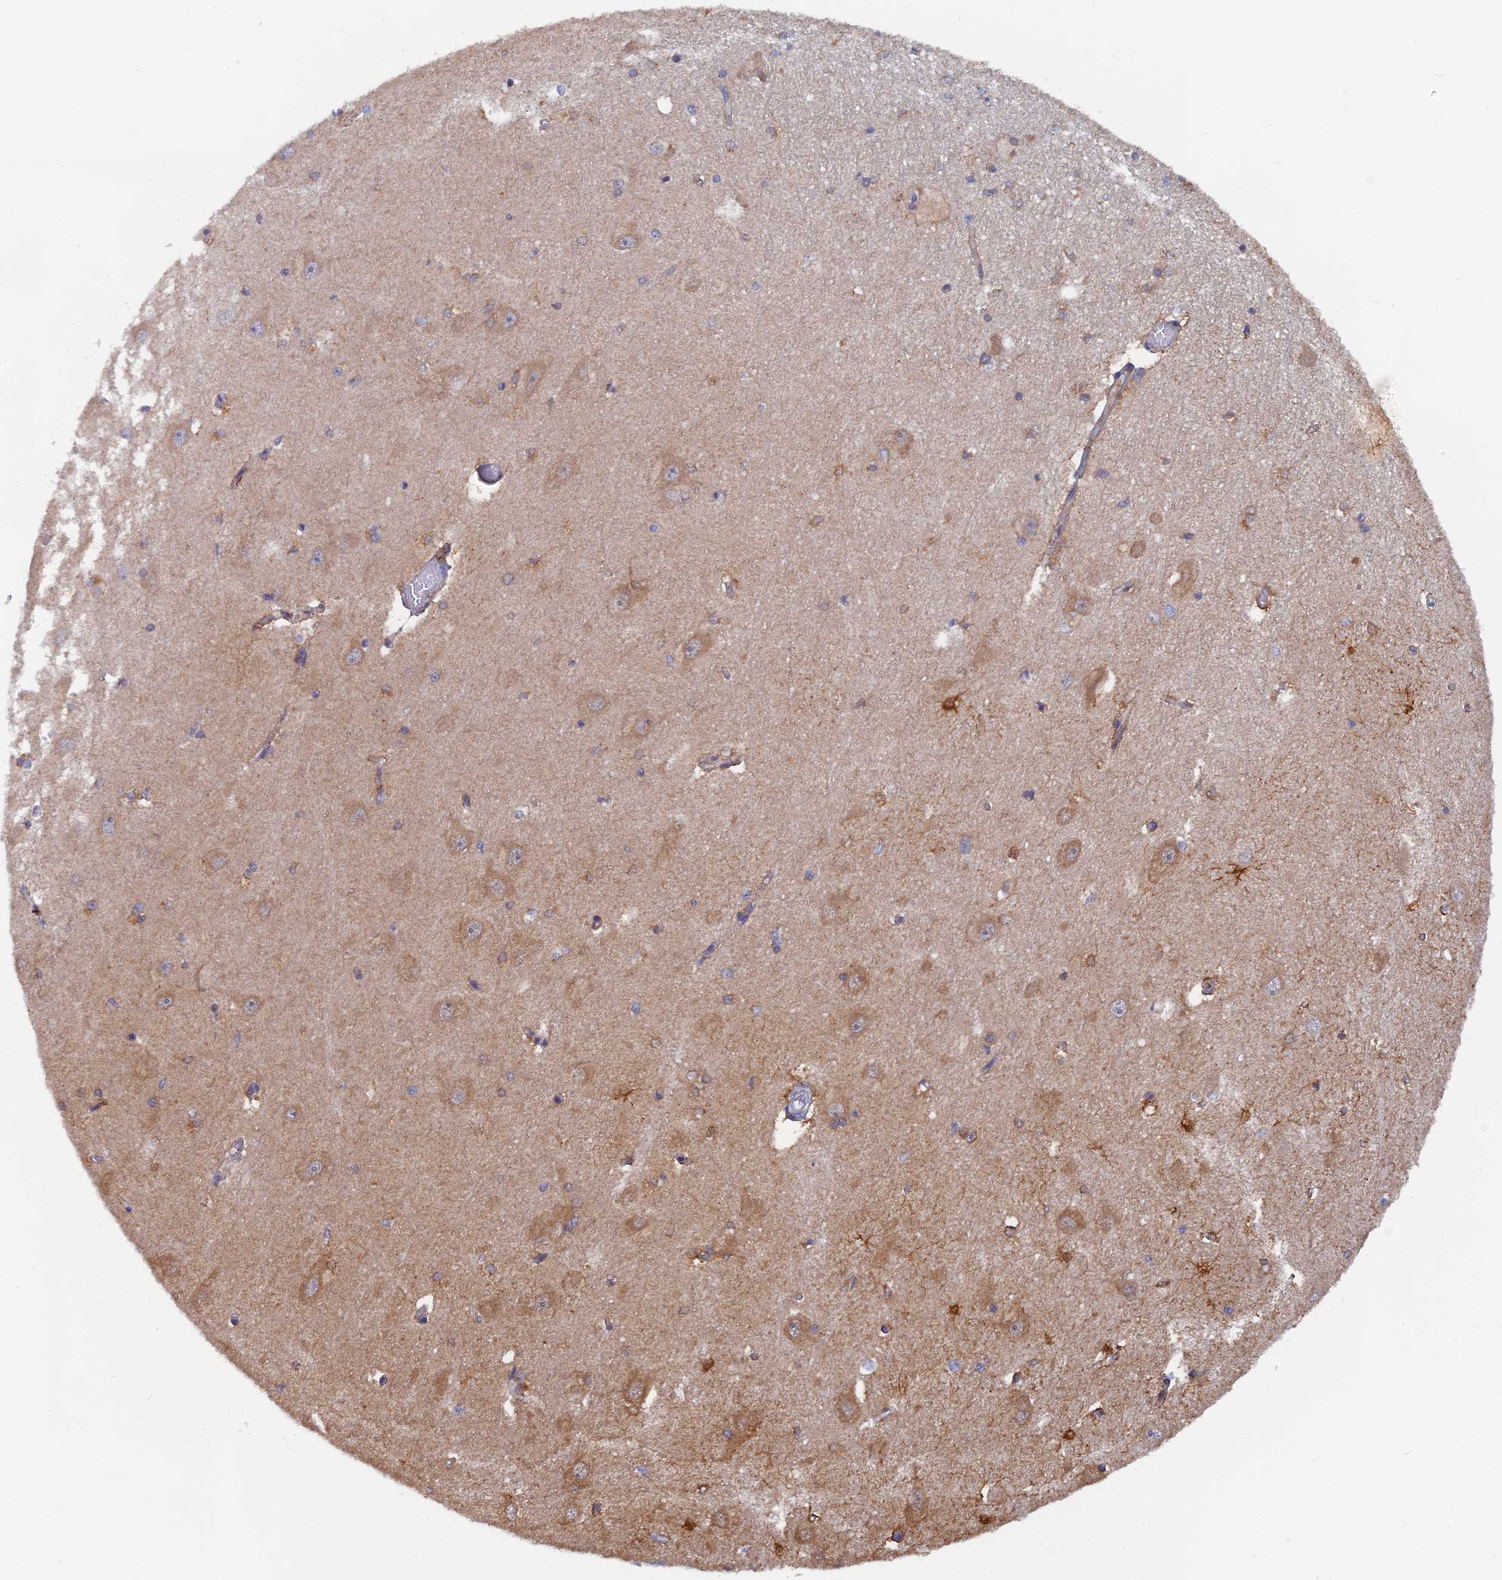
{"staining": {"intensity": "strong", "quantity": "<25%", "location": "cytoplasmic/membranous"}, "tissue": "hippocampus", "cell_type": "Glial cells", "image_type": "normal", "snomed": [{"axis": "morphology", "description": "Normal tissue, NOS"}, {"axis": "topography", "description": "Hippocampus"}], "caption": "Protein expression analysis of benign human hippocampus reveals strong cytoplasmic/membranous positivity in about <25% of glial cells.", "gene": "LRIF1", "patient": {"sex": "male", "age": 45}}